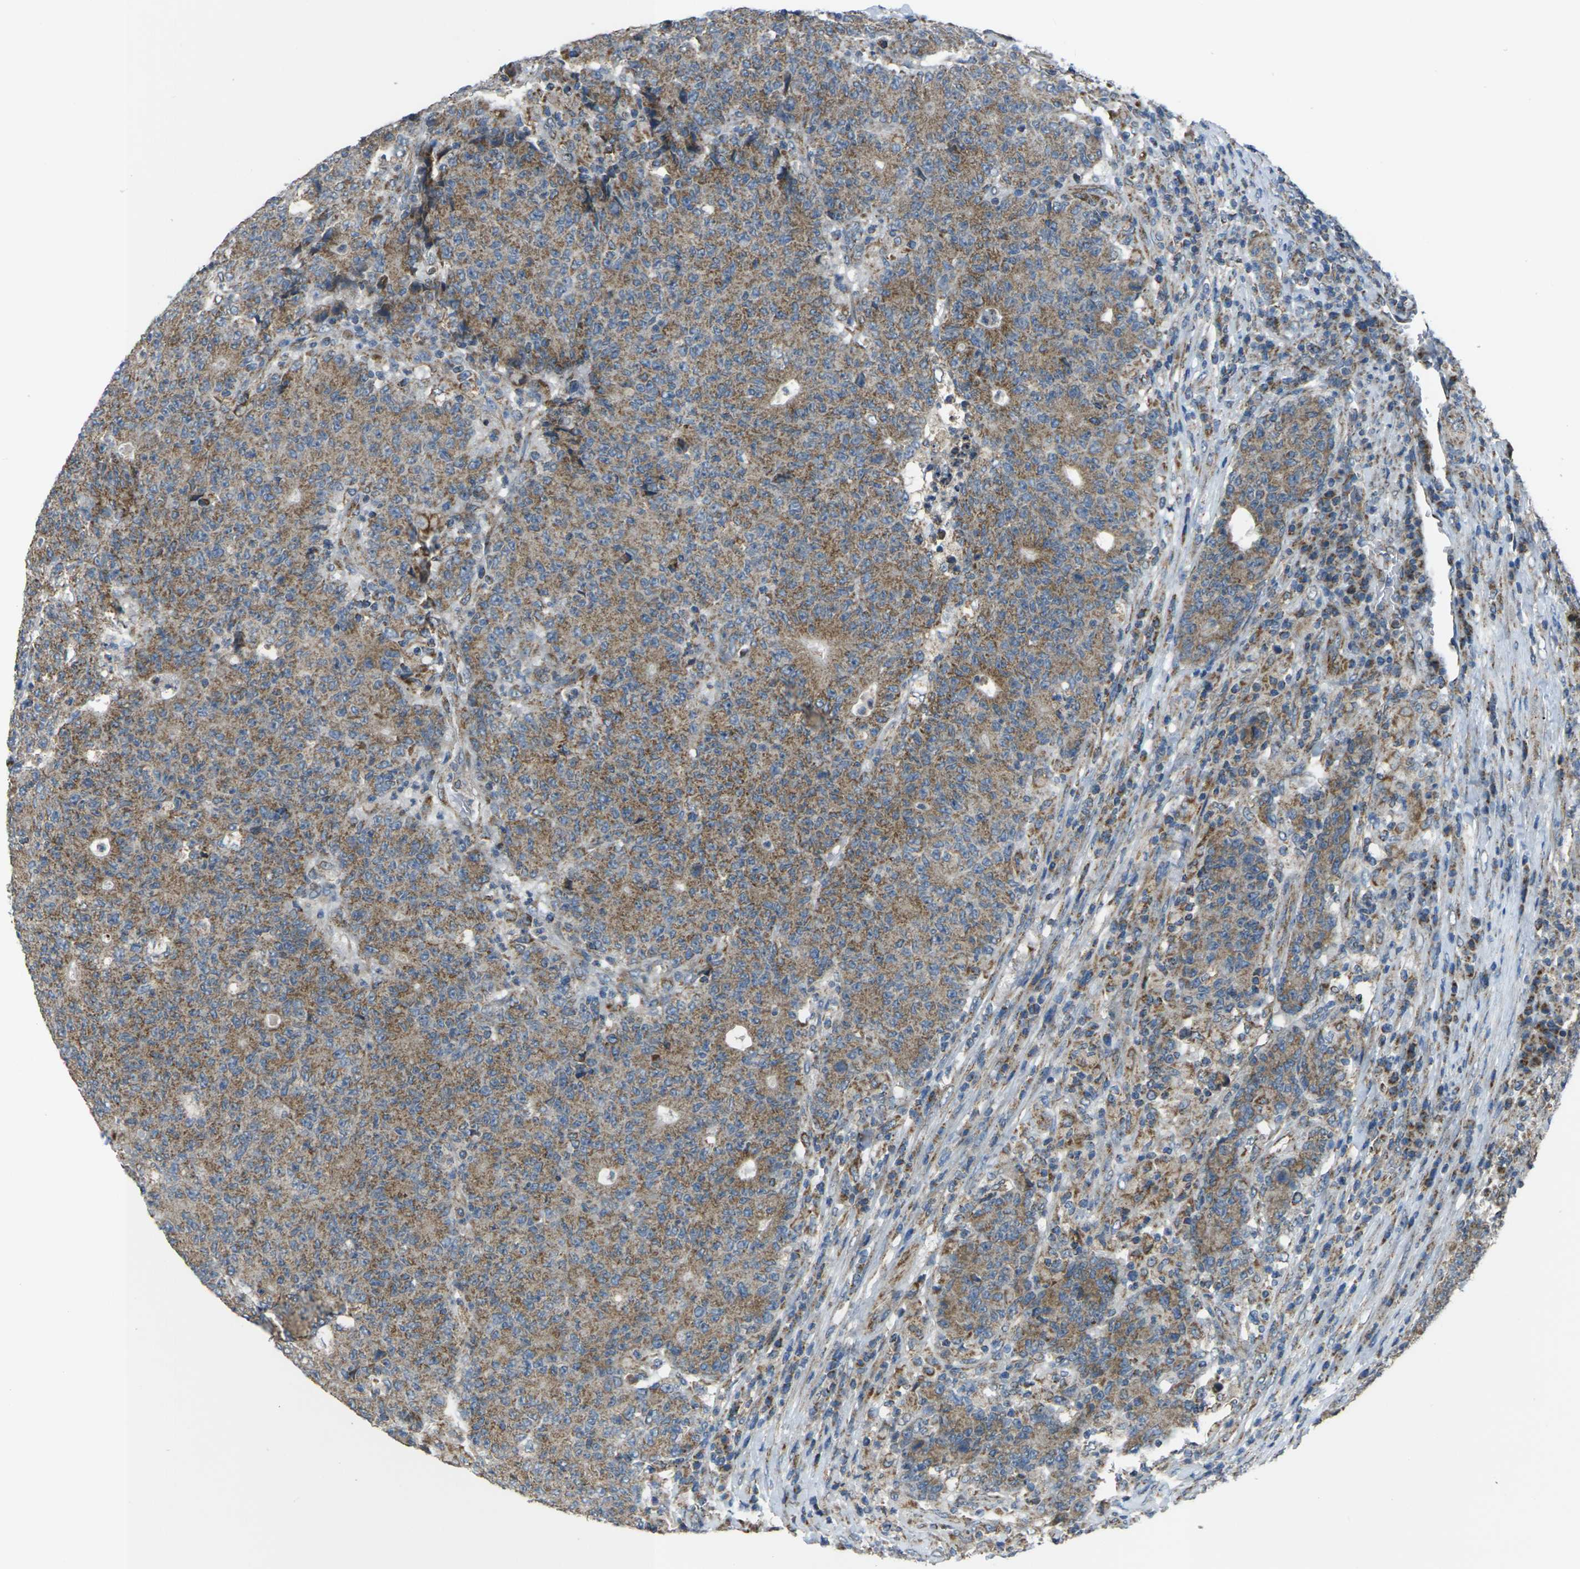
{"staining": {"intensity": "moderate", "quantity": ">75%", "location": "cytoplasmic/membranous"}, "tissue": "colorectal cancer", "cell_type": "Tumor cells", "image_type": "cancer", "snomed": [{"axis": "morphology", "description": "Normal tissue, NOS"}, {"axis": "morphology", "description": "Adenocarcinoma, NOS"}, {"axis": "topography", "description": "Colon"}], "caption": "Human colorectal adenocarcinoma stained with a protein marker displays moderate staining in tumor cells.", "gene": "TMEM120B", "patient": {"sex": "female", "age": 75}}